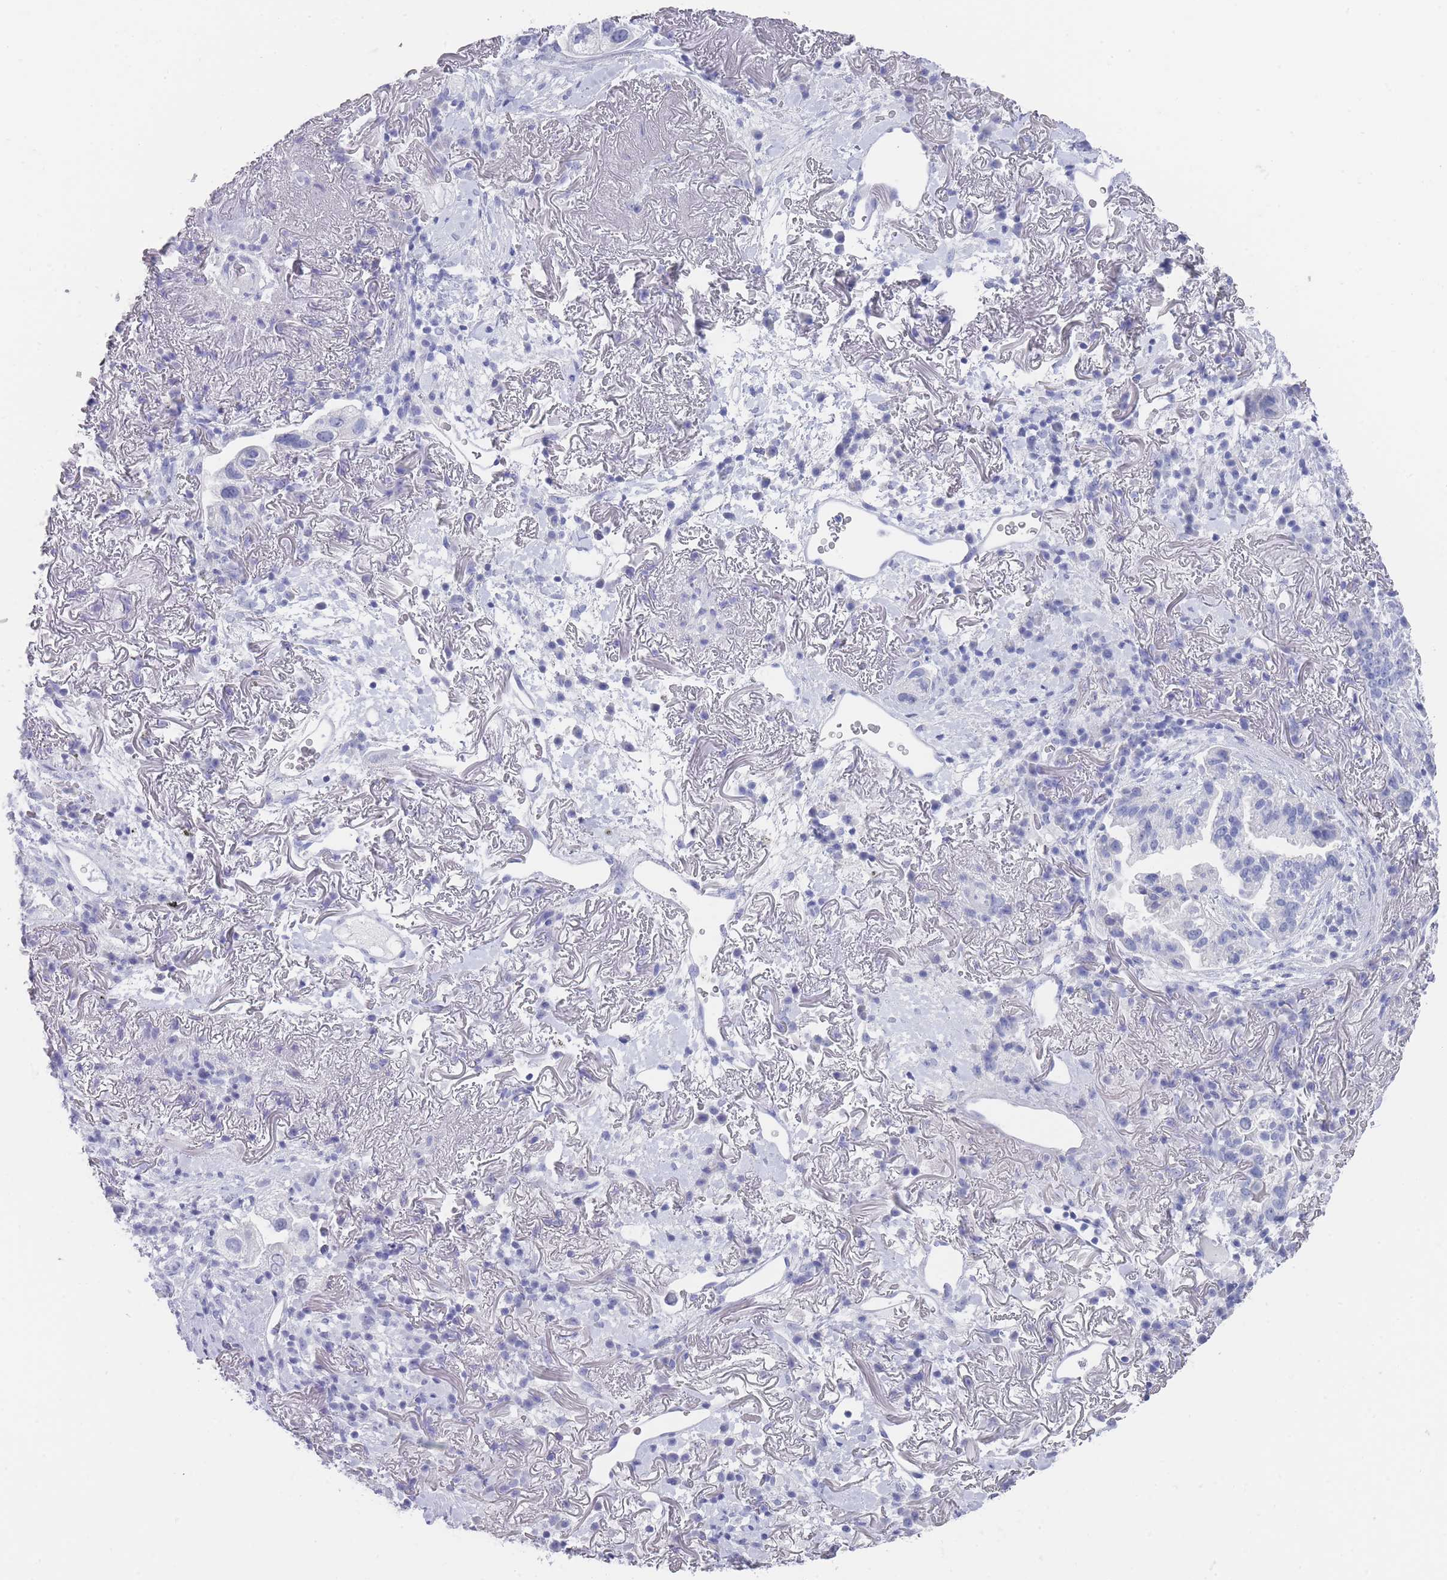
{"staining": {"intensity": "negative", "quantity": "none", "location": "none"}, "tissue": "lung cancer", "cell_type": "Tumor cells", "image_type": "cancer", "snomed": [{"axis": "morphology", "description": "Adenocarcinoma, NOS"}, {"axis": "topography", "description": "Lung"}], "caption": "There is no significant expression in tumor cells of lung adenocarcinoma.", "gene": "RAB2B", "patient": {"sex": "female", "age": 69}}